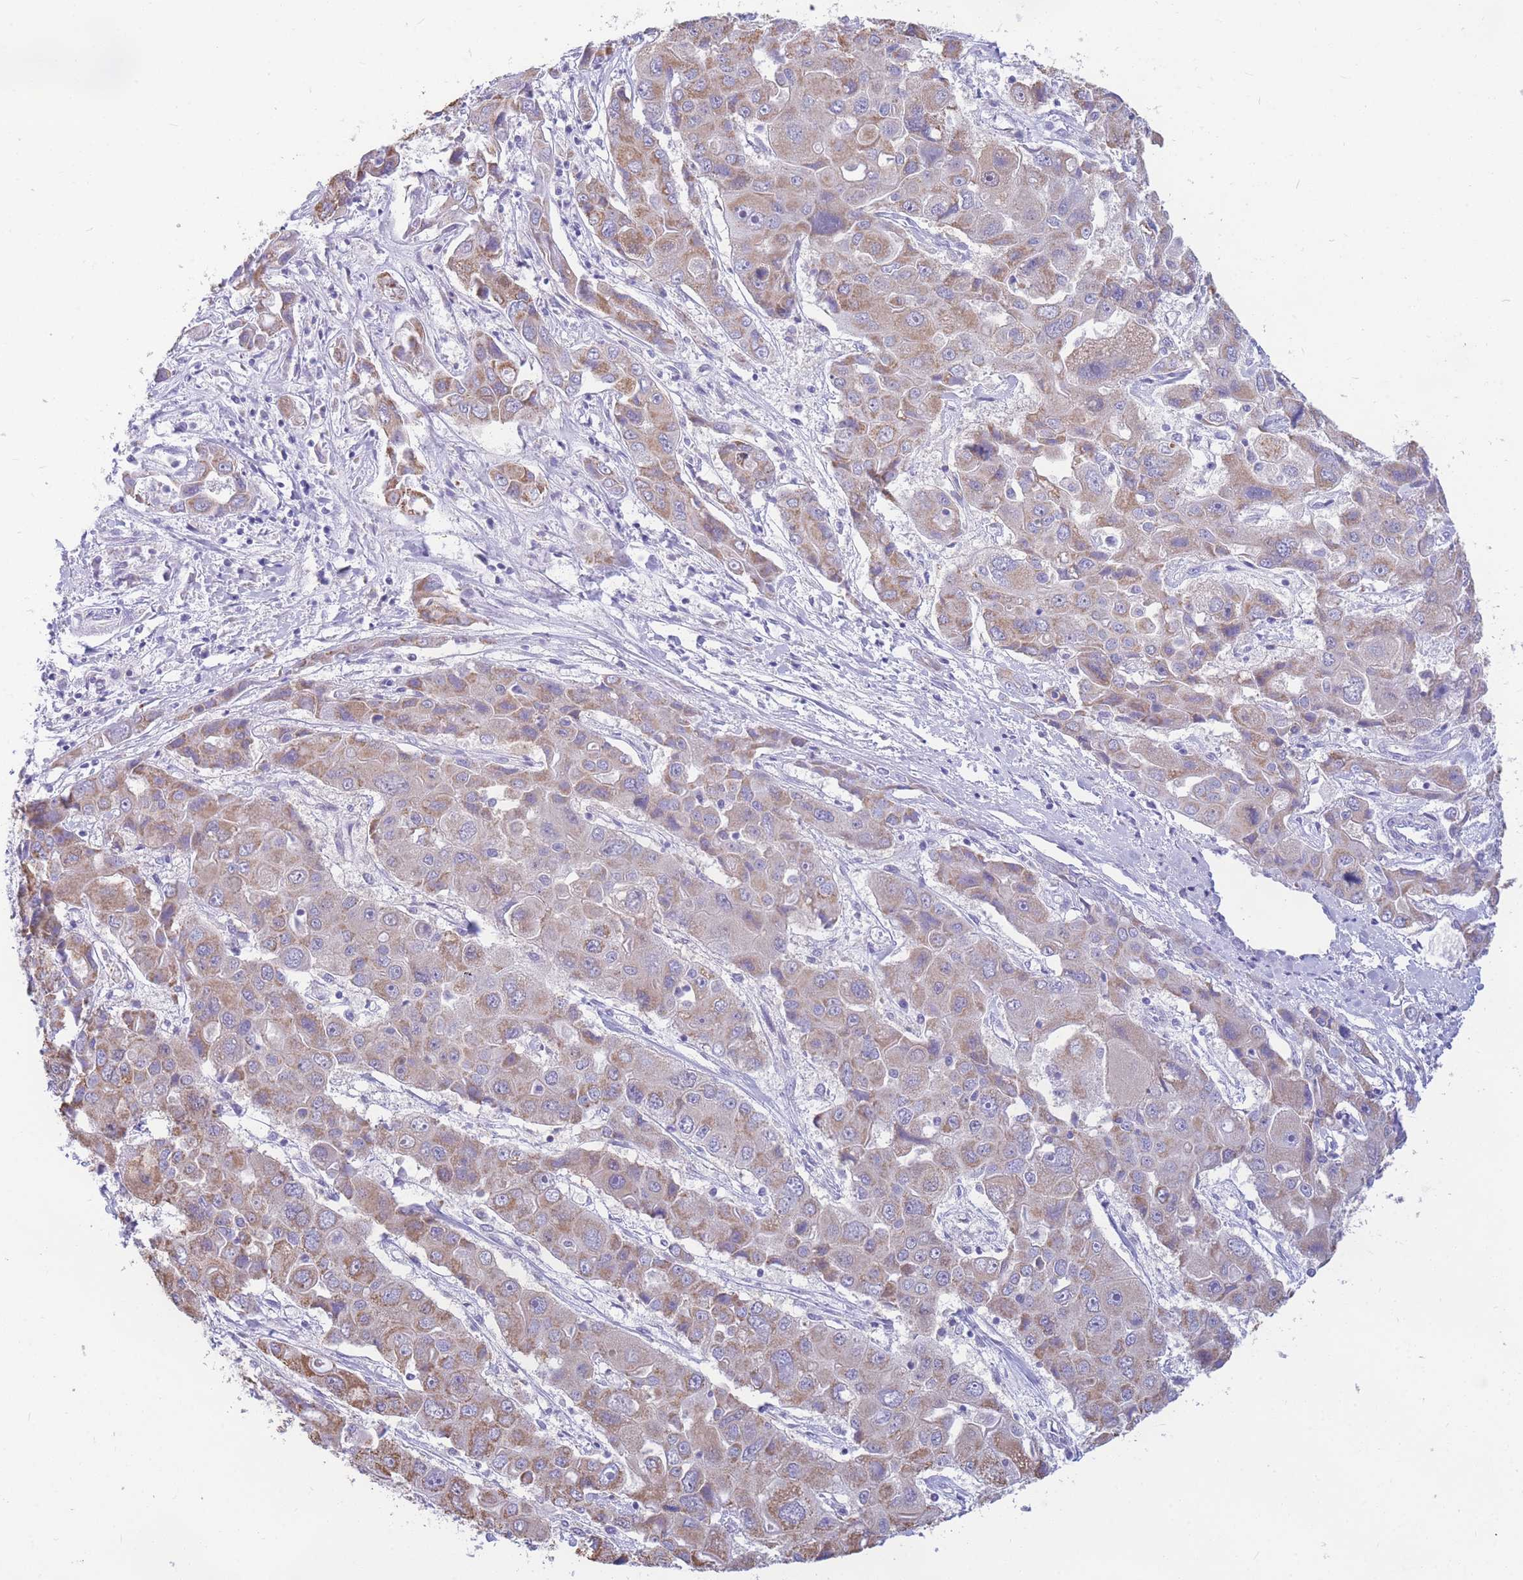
{"staining": {"intensity": "weak", "quantity": "25%-75%", "location": "cytoplasmic/membranous"}, "tissue": "liver cancer", "cell_type": "Tumor cells", "image_type": "cancer", "snomed": [{"axis": "morphology", "description": "Cholangiocarcinoma"}, {"axis": "topography", "description": "Liver"}], "caption": "Immunohistochemical staining of human cholangiocarcinoma (liver) displays weak cytoplasmic/membranous protein expression in about 25%-75% of tumor cells.", "gene": "DHRS11", "patient": {"sex": "male", "age": 67}}